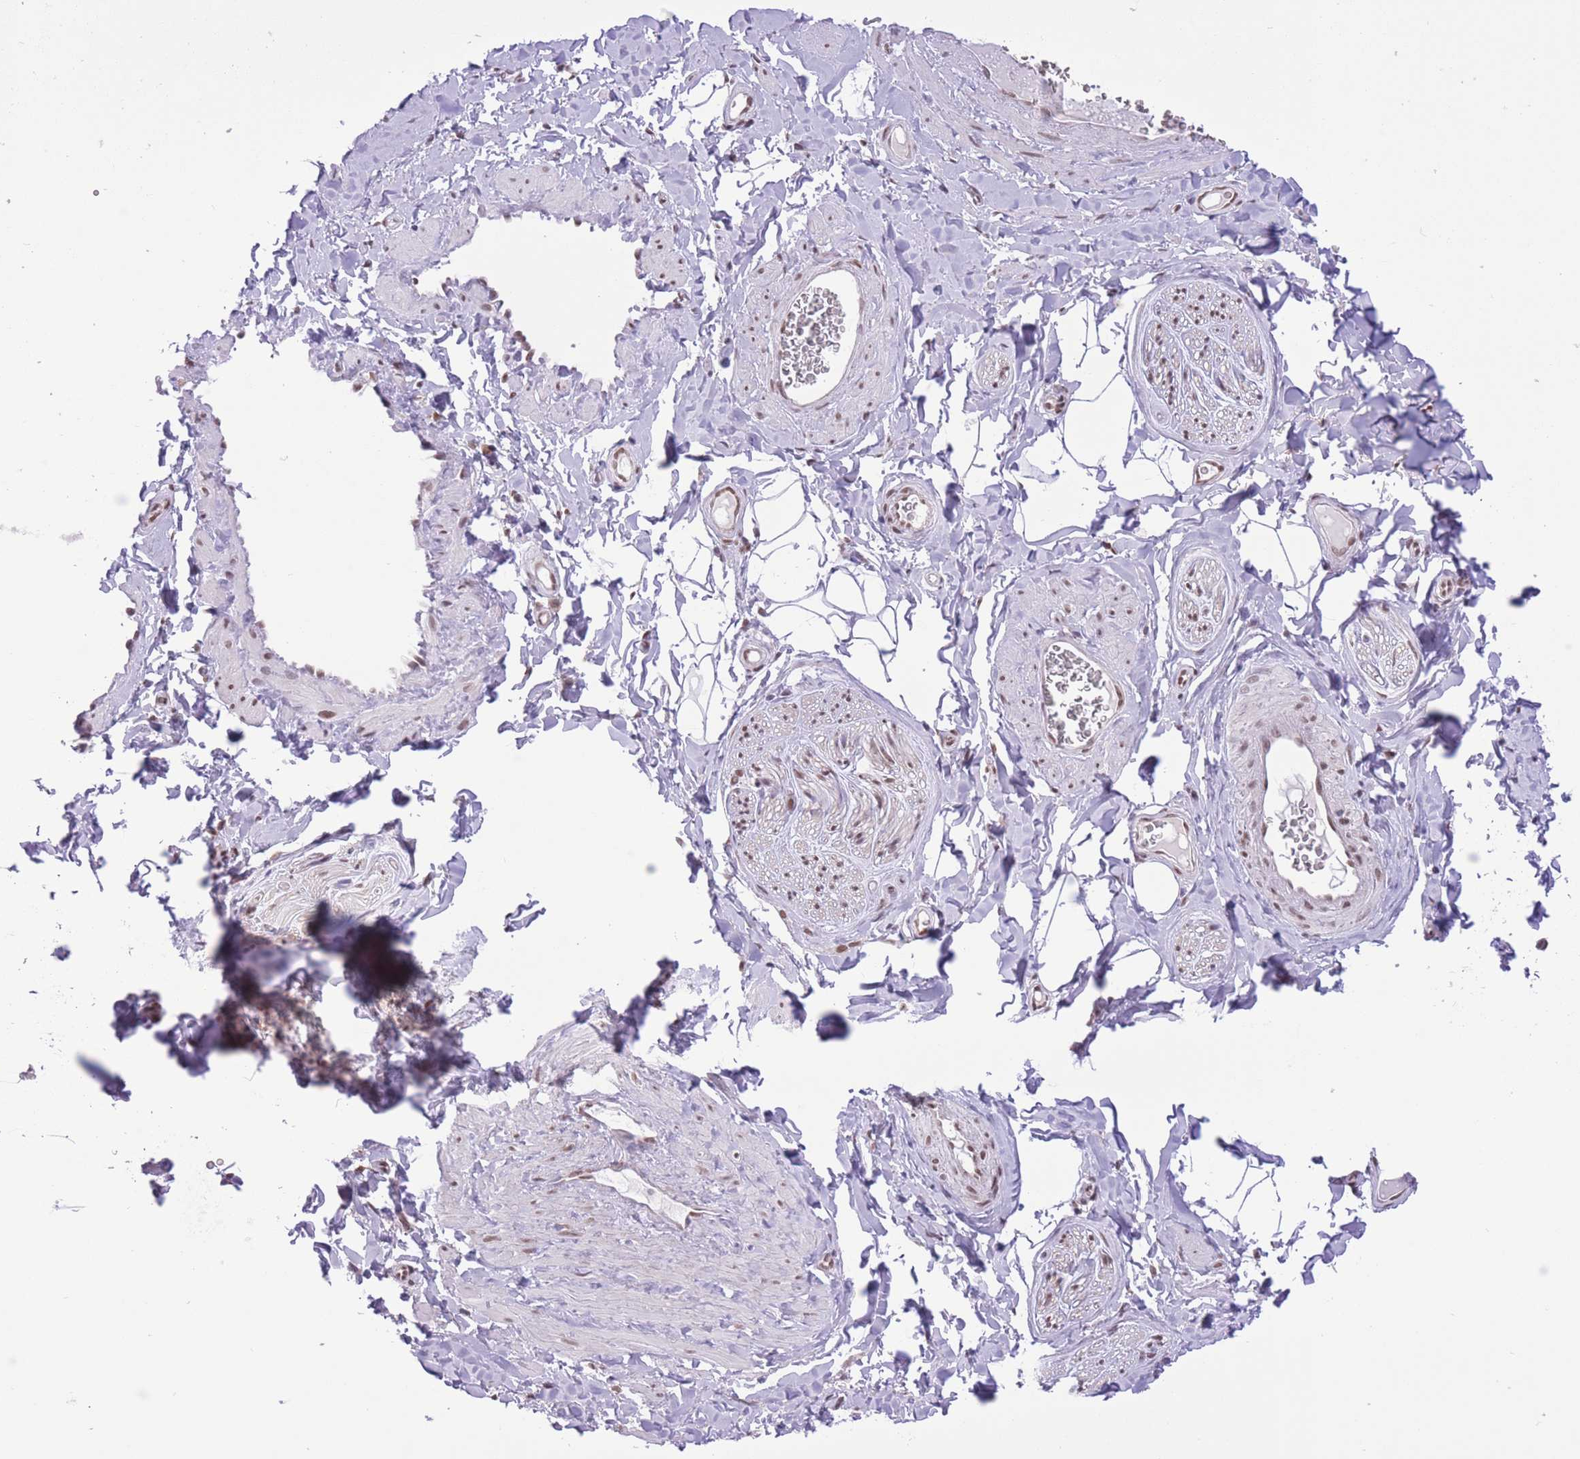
{"staining": {"intensity": "negative", "quantity": "none", "location": "none"}, "tissue": "adipose tissue", "cell_type": "Adipocytes", "image_type": "normal", "snomed": [{"axis": "morphology", "description": "Normal tissue, NOS"}, {"axis": "topography", "description": "Soft tissue"}, {"axis": "topography", "description": "Adipose tissue"}, {"axis": "topography", "description": "Vascular tissue"}, {"axis": "topography", "description": "Peripheral nerve tissue"}], "caption": "Immunohistochemistry of unremarkable adipose tissue reveals no positivity in adipocytes.", "gene": "ZBED5", "patient": {"sex": "male", "age": 46}}